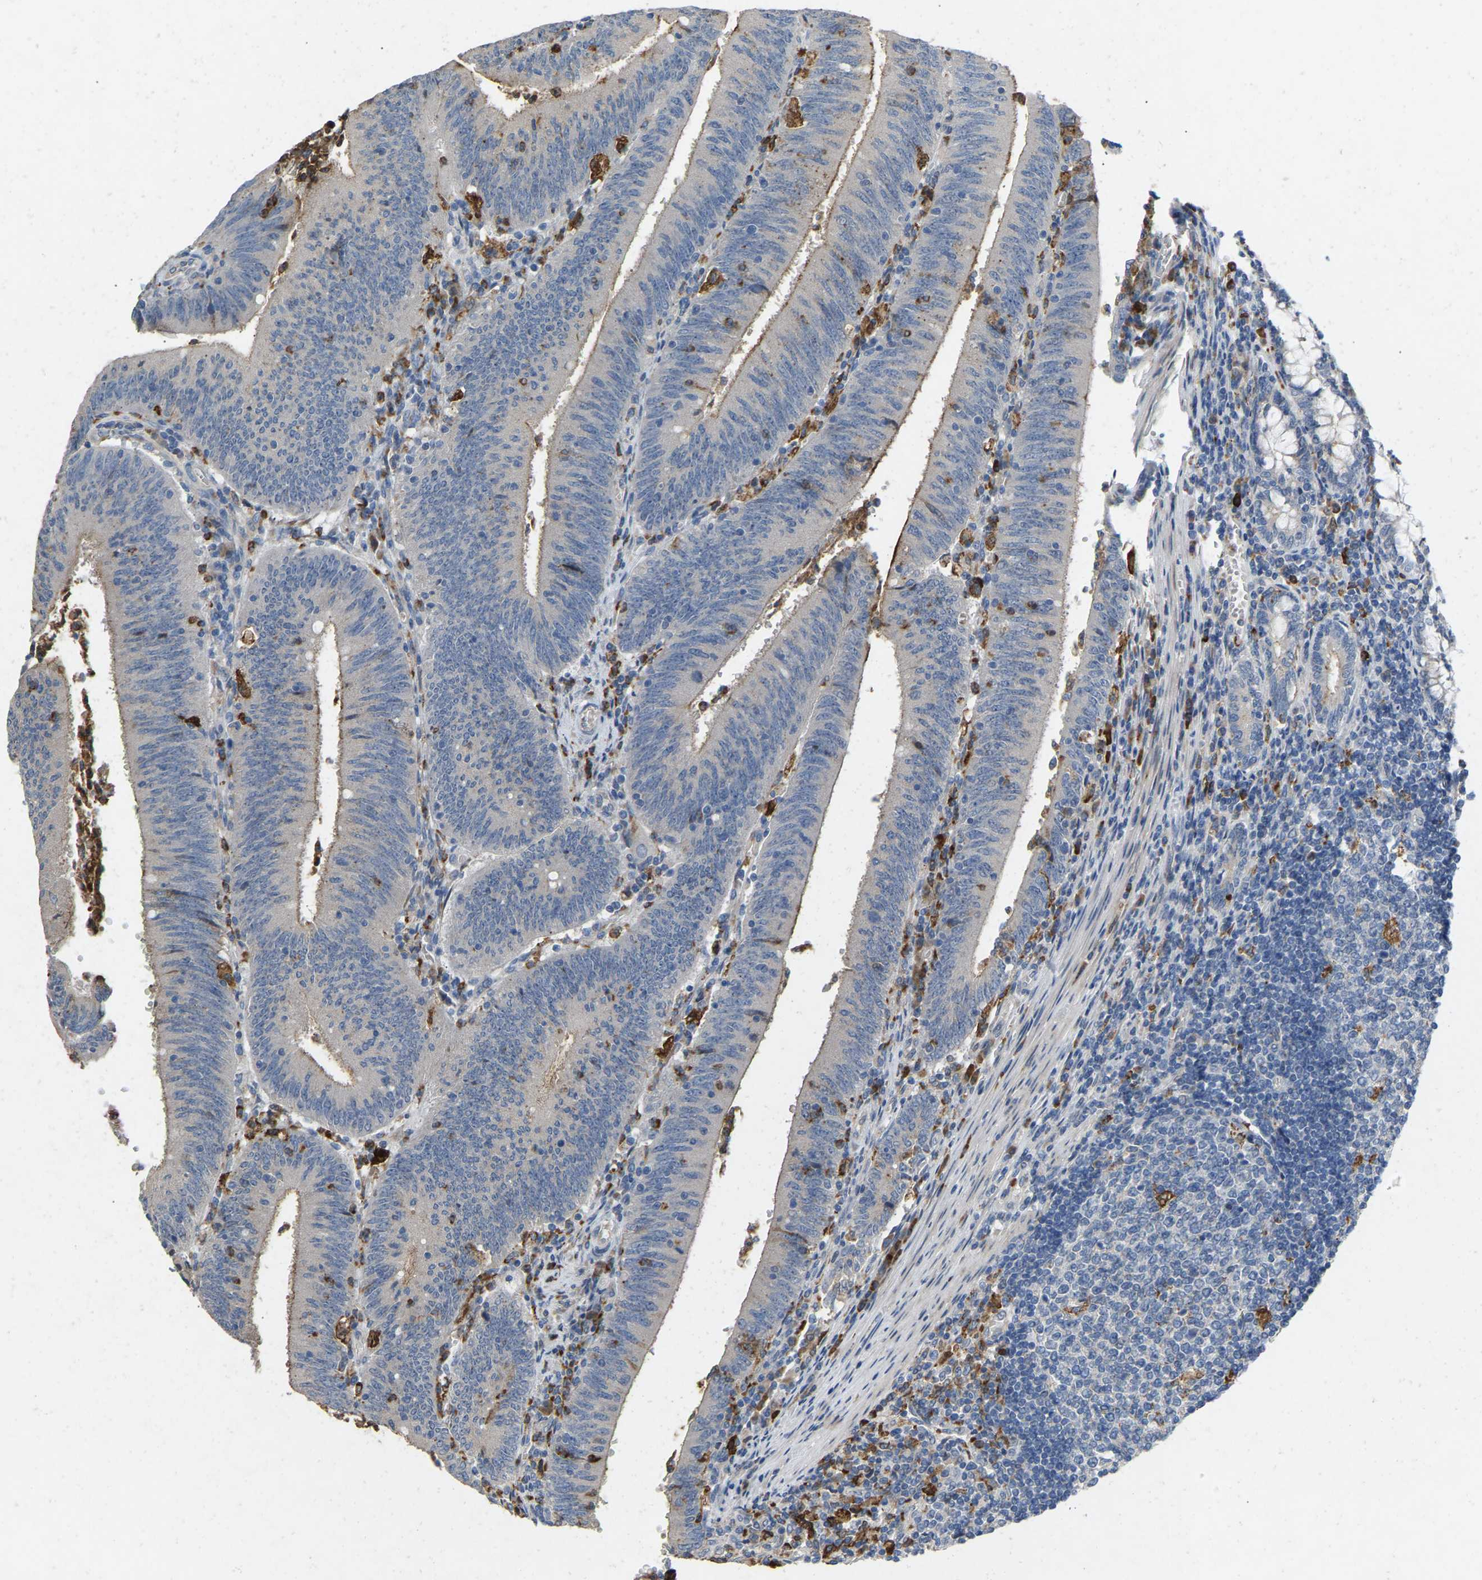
{"staining": {"intensity": "moderate", "quantity": "<25%", "location": "cytoplasmic/membranous"}, "tissue": "colorectal cancer", "cell_type": "Tumor cells", "image_type": "cancer", "snomed": [{"axis": "morphology", "description": "Normal tissue, NOS"}, {"axis": "morphology", "description": "Adenocarcinoma, NOS"}, {"axis": "topography", "description": "Rectum"}], "caption": "IHC of human colorectal adenocarcinoma shows low levels of moderate cytoplasmic/membranous expression in about <25% of tumor cells. (IHC, brightfield microscopy, high magnification).", "gene": "RHEB", "patient": {"sex": "female", "age": 66}}